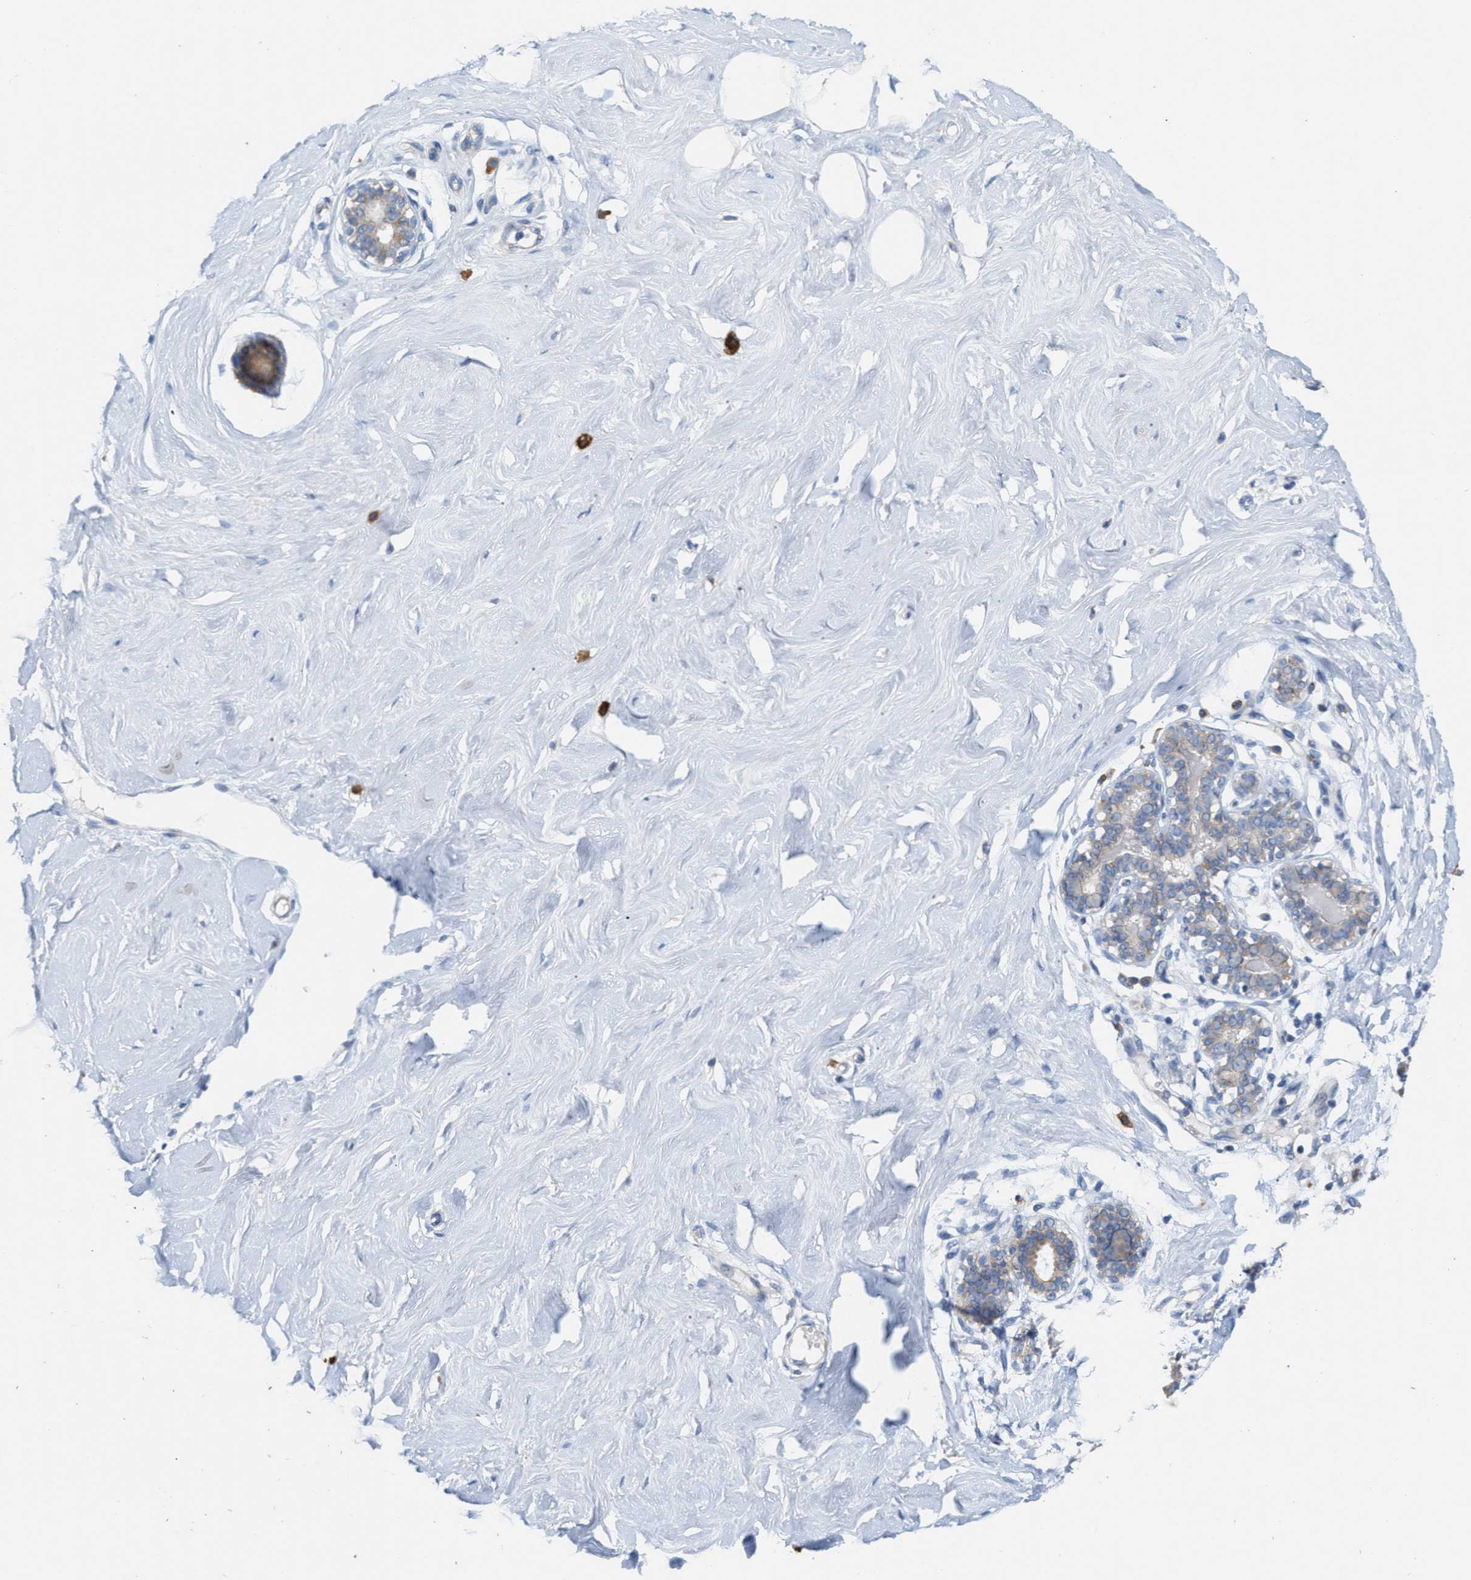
{"staining": {"intensity": "negative", "quantity": "none", "location": "none"}, "tissue": "breast", "cell_type": "Adipocytes", "image_type": "normal", "snomed": [{"axis": "morphology", "description": "Normal tissue, NOS"}, {"axis": "topography", "description": "Breast"}], "caption": "Human breast stained for a protein using immunohistochemistry reveals no expression in adipocytes.", "gene": "DYNC2I1", "patient": {"sex": "female", "age": 23}}